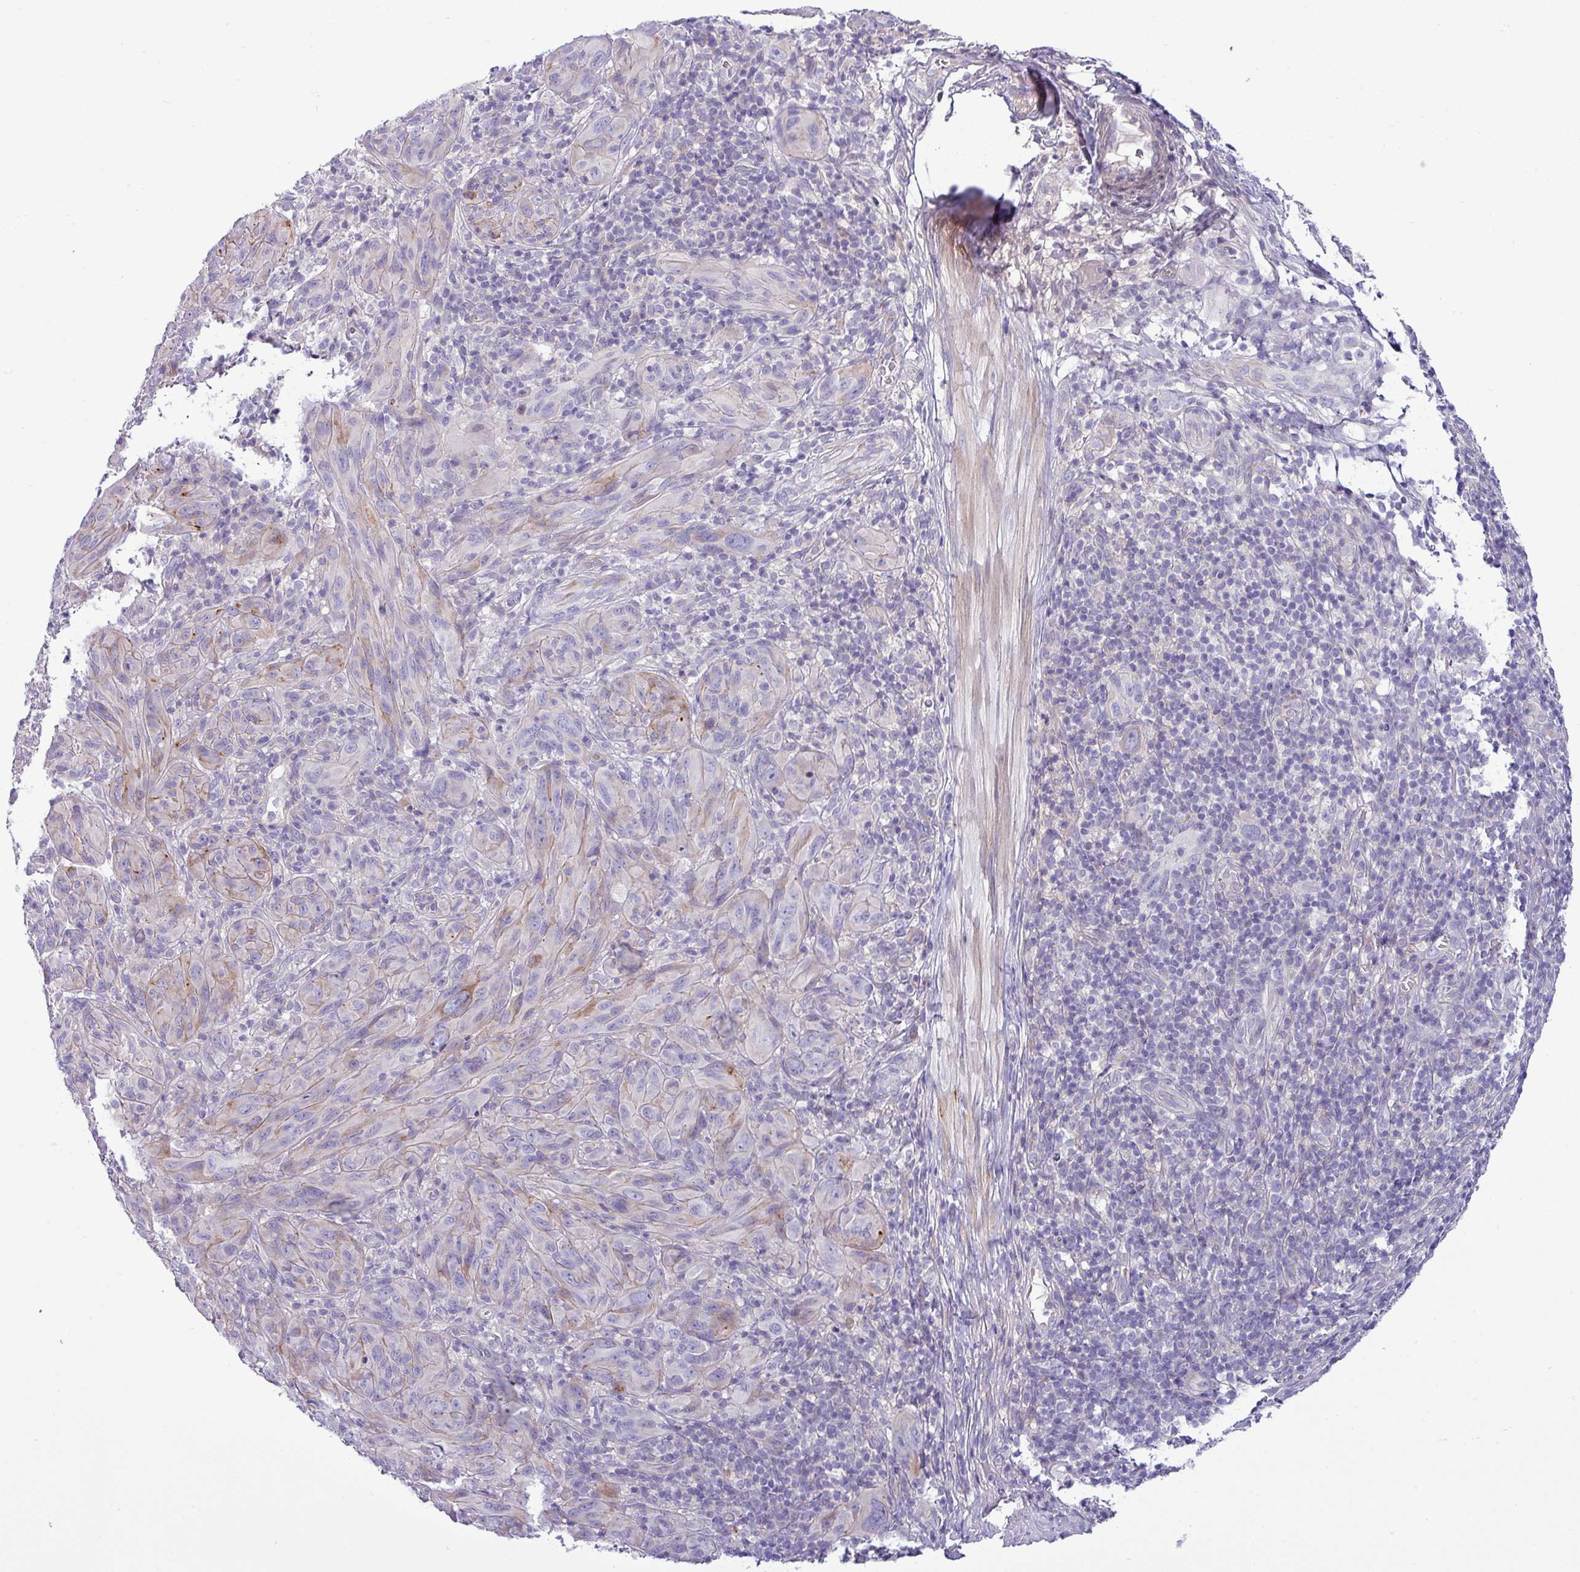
{"staining": {"intensity": "negative", "quantity": "none", "location": "none"}, "tissue": "melanoma", "cell_type": "Tumor cells", "image_type": "cancer", "snomed": [{"axis": "morphology", "description": "Malignant melanoma, NOS"}, {"axis": "topography", "description": "Skin of head"}], "caption": "This is an immunohistochemistry (IHC) histopathology image of human melanoma. There is no positivity in tumor cells.", "gene": "ACAP3", "patient": {"sex": "male", "age": 96}}